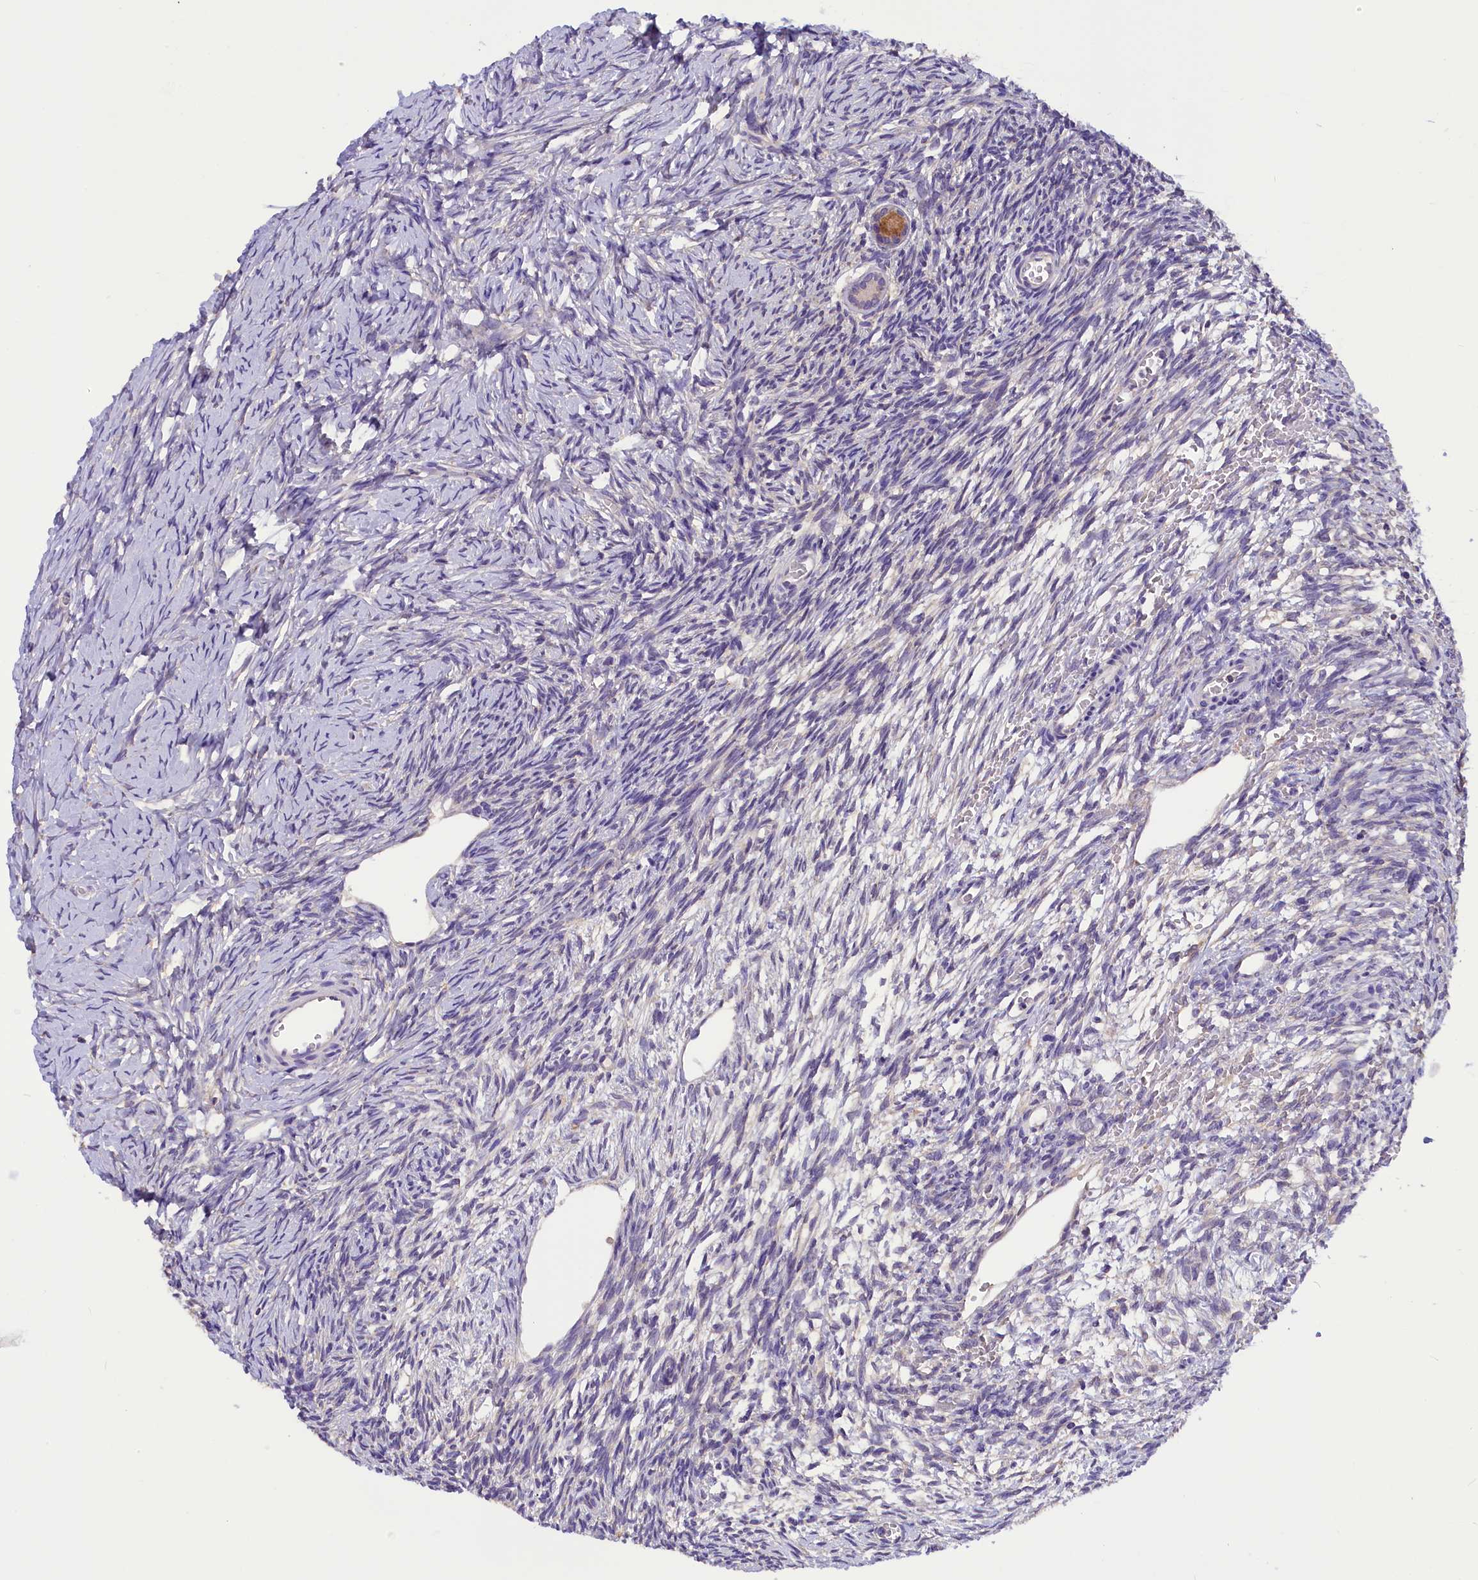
{"staining": {"intensity": "moderate", "quantity": ">75%", "location": "cytoplasmic/membranous"}, "tissue": "ovary", "cell_type": "Follicle cells", "image_type": "normal", "snomed": [{"axis": "morphology", "description": "Normal tissue, NOS"}, {"axis": "topography", "description": "Ovary"}], "caption": "Immunohistochemical staining of unremarkable ovary demonstrates moderate cytoplasmic/membranous protein positivity in about >75% of follicle cells.", "gene": "AP3B2", "patient": {"sex": "female", "age": 39}}